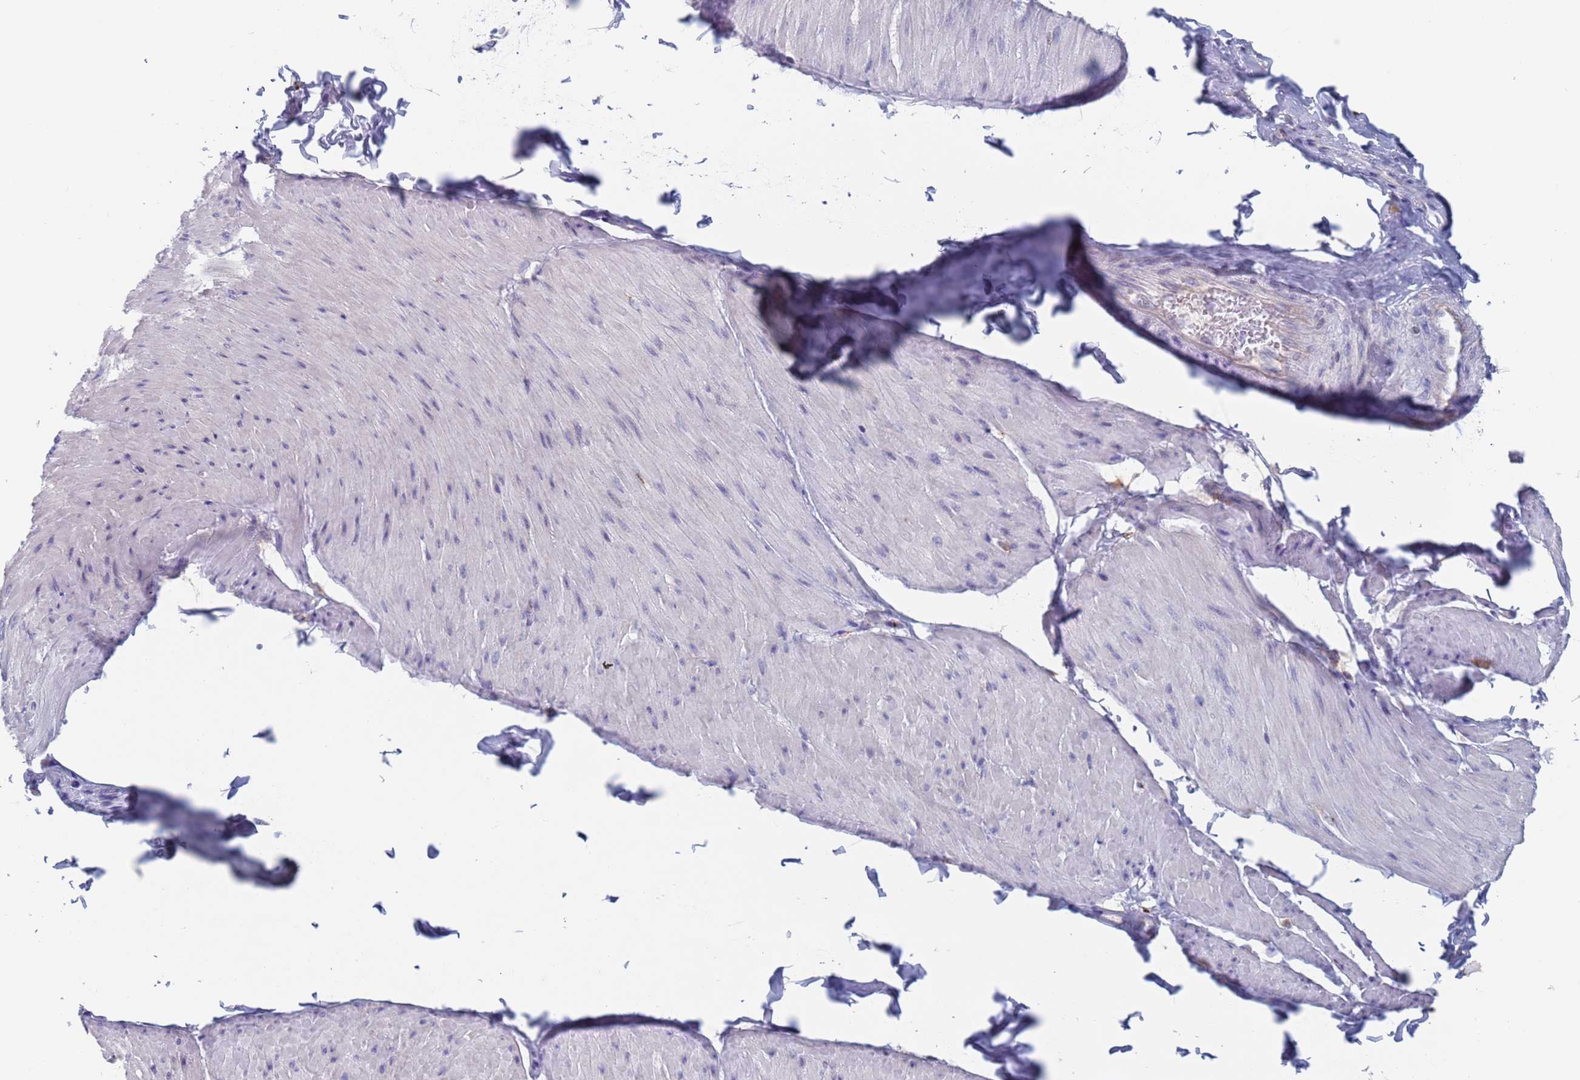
{"staining": {"intensity": "negative", "quantity": "none", "location": "none"}, "tissue": "smooth muscle", "cell_type": "Smooth muscle cells", "image_type": "normal", "snomed": [{"axis": "morphology", "description": "Urothelial carcinoma, High grade"}, {"axis": "topography", "description": "Urinary bladder"}], "caption": "This is an immunohistochemistry micrograph of normal human smooth muscle. There is no staining in smooth muscle cells.", "gene": "FUCA1", "patient": {"sex": "male", "age": 46}}